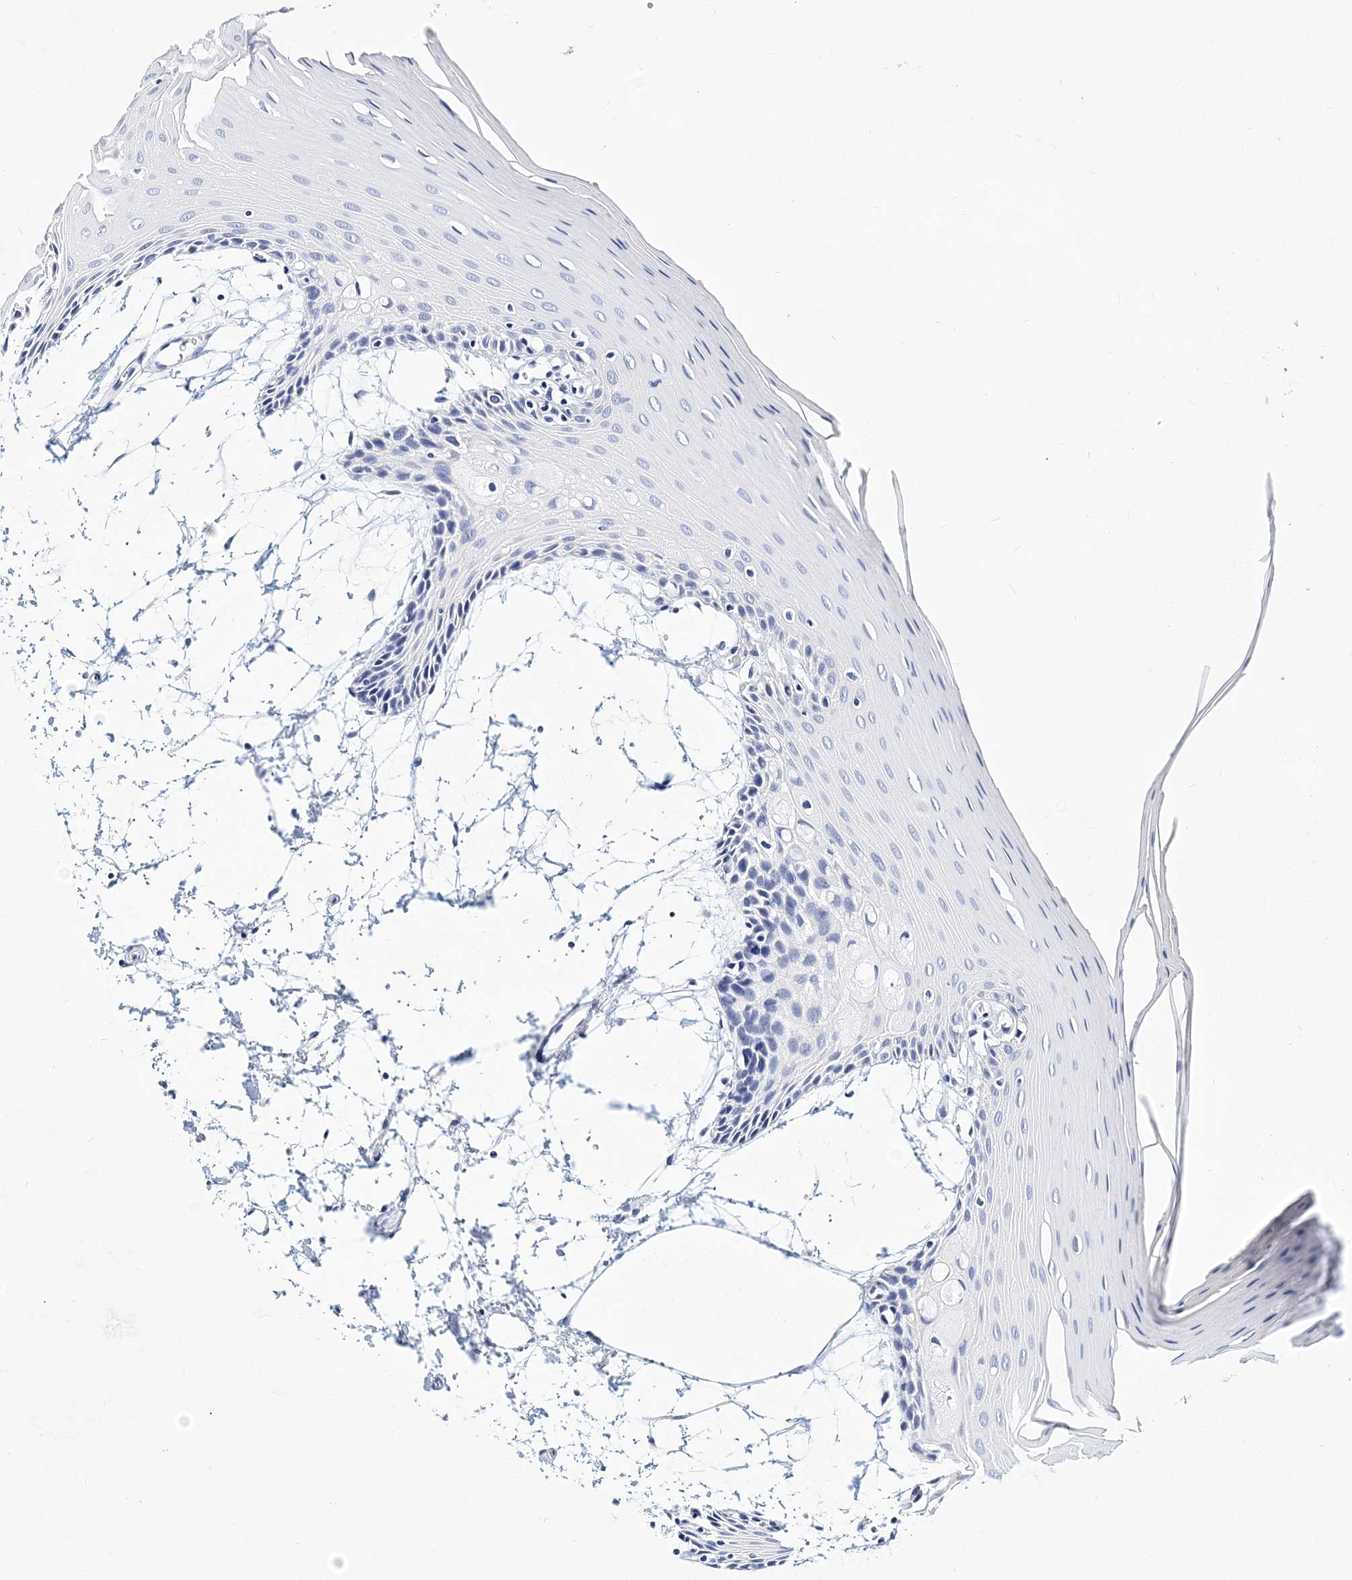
{"staining": {"intensity": "negative", "quantity": "none", "location": "none"}, "tissue": "oral mucosa", "cell_type": "Squamous epithelial cells", "image_type": "normal", "snomed": [{"axis": "morphology", "description": "Normal tissue, NOS"}, {"axis": "topography", "description": "Skeletal muscle"}, {"axis": "topography", "description": "Oral tissue"}, {"axis": "topography", "description": "Salivary gland"}, {"axis": "topography", "description": "Peripheral nerve tissue"}], "caption": "Micrograph shows no protein positivity in squamous epithelial cells of benign oral mucosa. Nuclei are stained in blue.", "gene": "ITGA2B", "patient": {"sex": "male", "age": 54}}